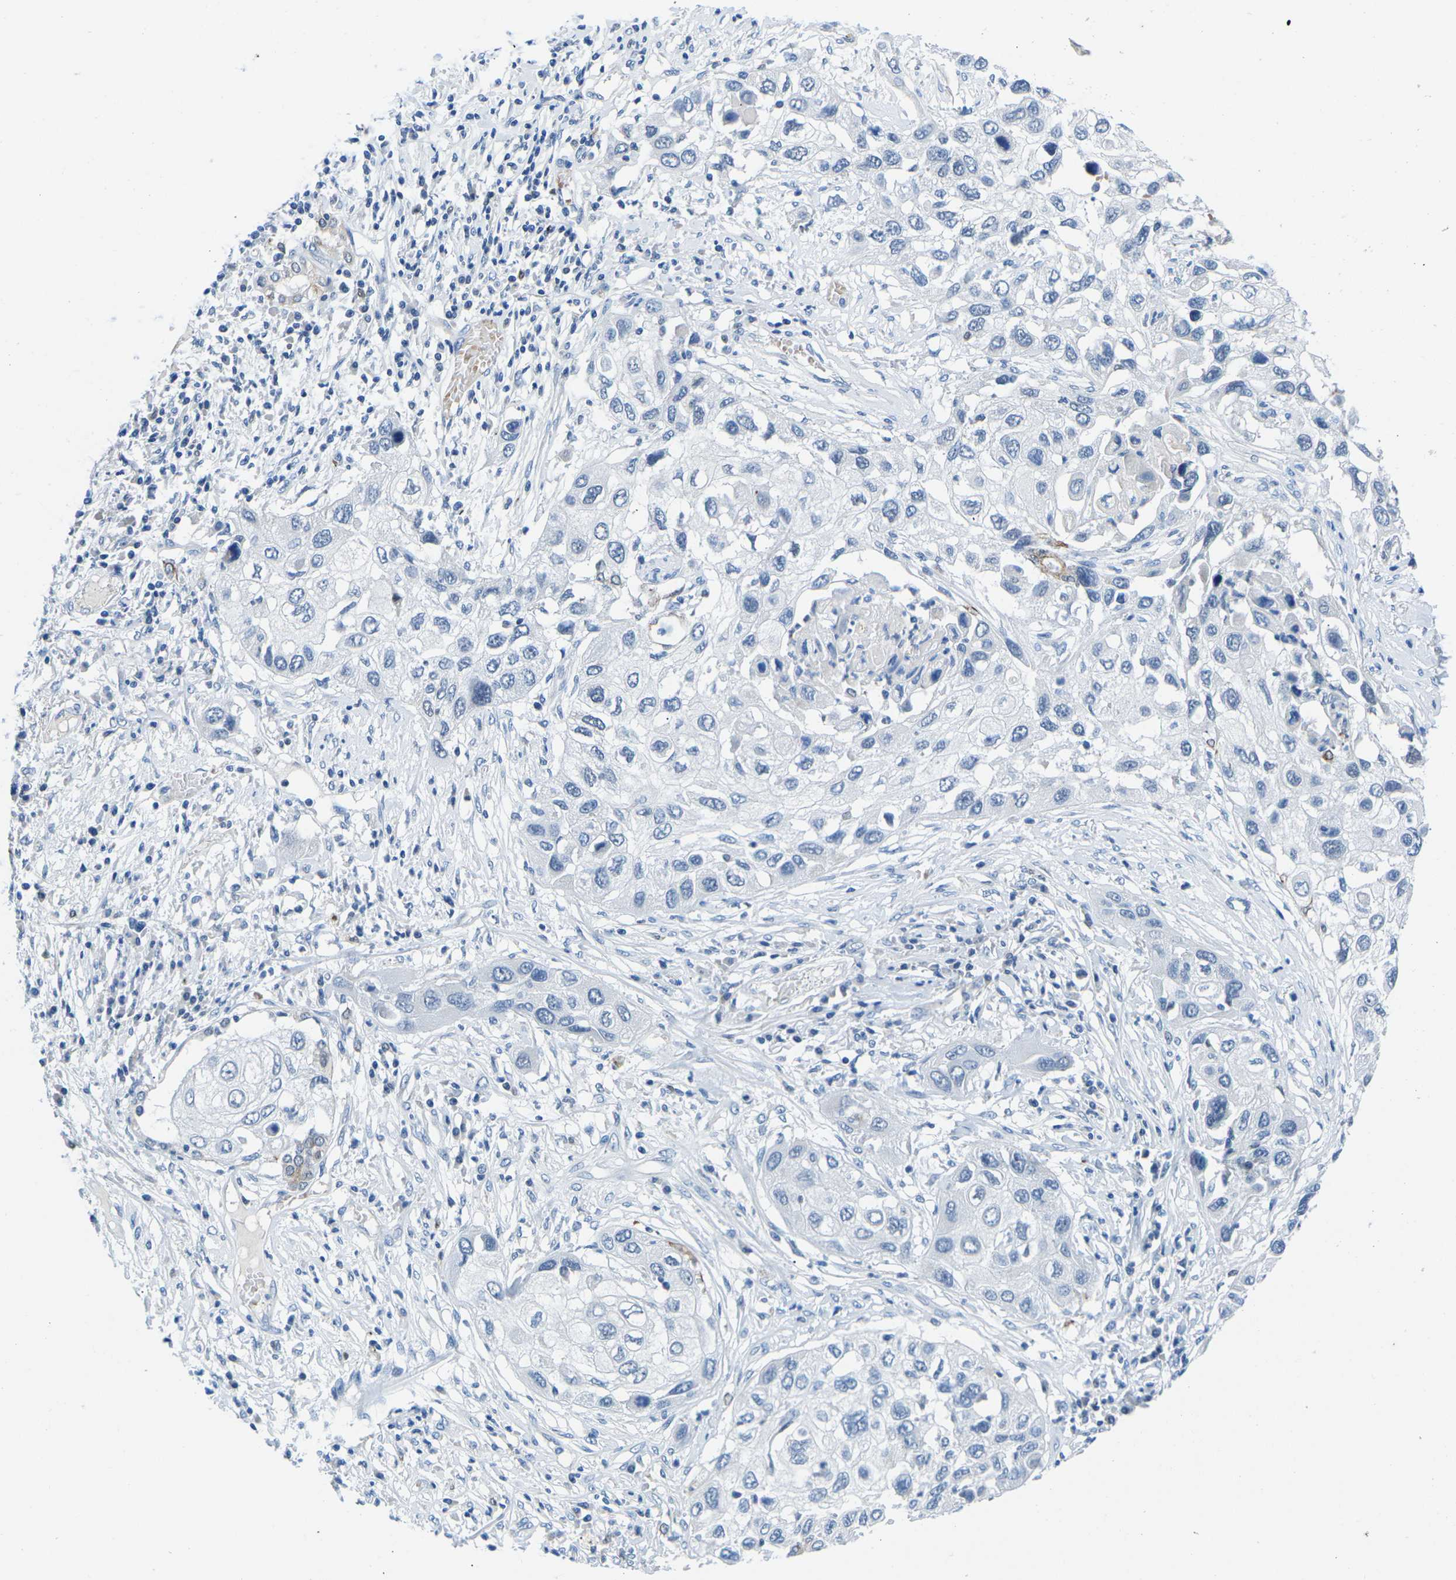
{"staining": {"intensity": "weak", "quantity": "<25%", "location": "cytoplasmic/membranous"}, "tissue": "lung cancer", "cell_type": "Tumor cells", "image_type": "cancer", "snomed": [{"axis": "morphology", "description": "Squamous cell carcinoma, NOS"}, {"axis": "topography", "description": "Lung"}], "caption": "Immunohistochemistry (IHC) photomicrograph of neoplastic tissue: human lung cancer stained with DAB displays no significant protein positivity in tumor cells. (DAB (3,3'-diaminobenzidine) immunohistochemistry visualized using brightfield microscopy, high magnification).", "gene": "TM6SF1", "patient": {"sex": "male", "age": 71}}